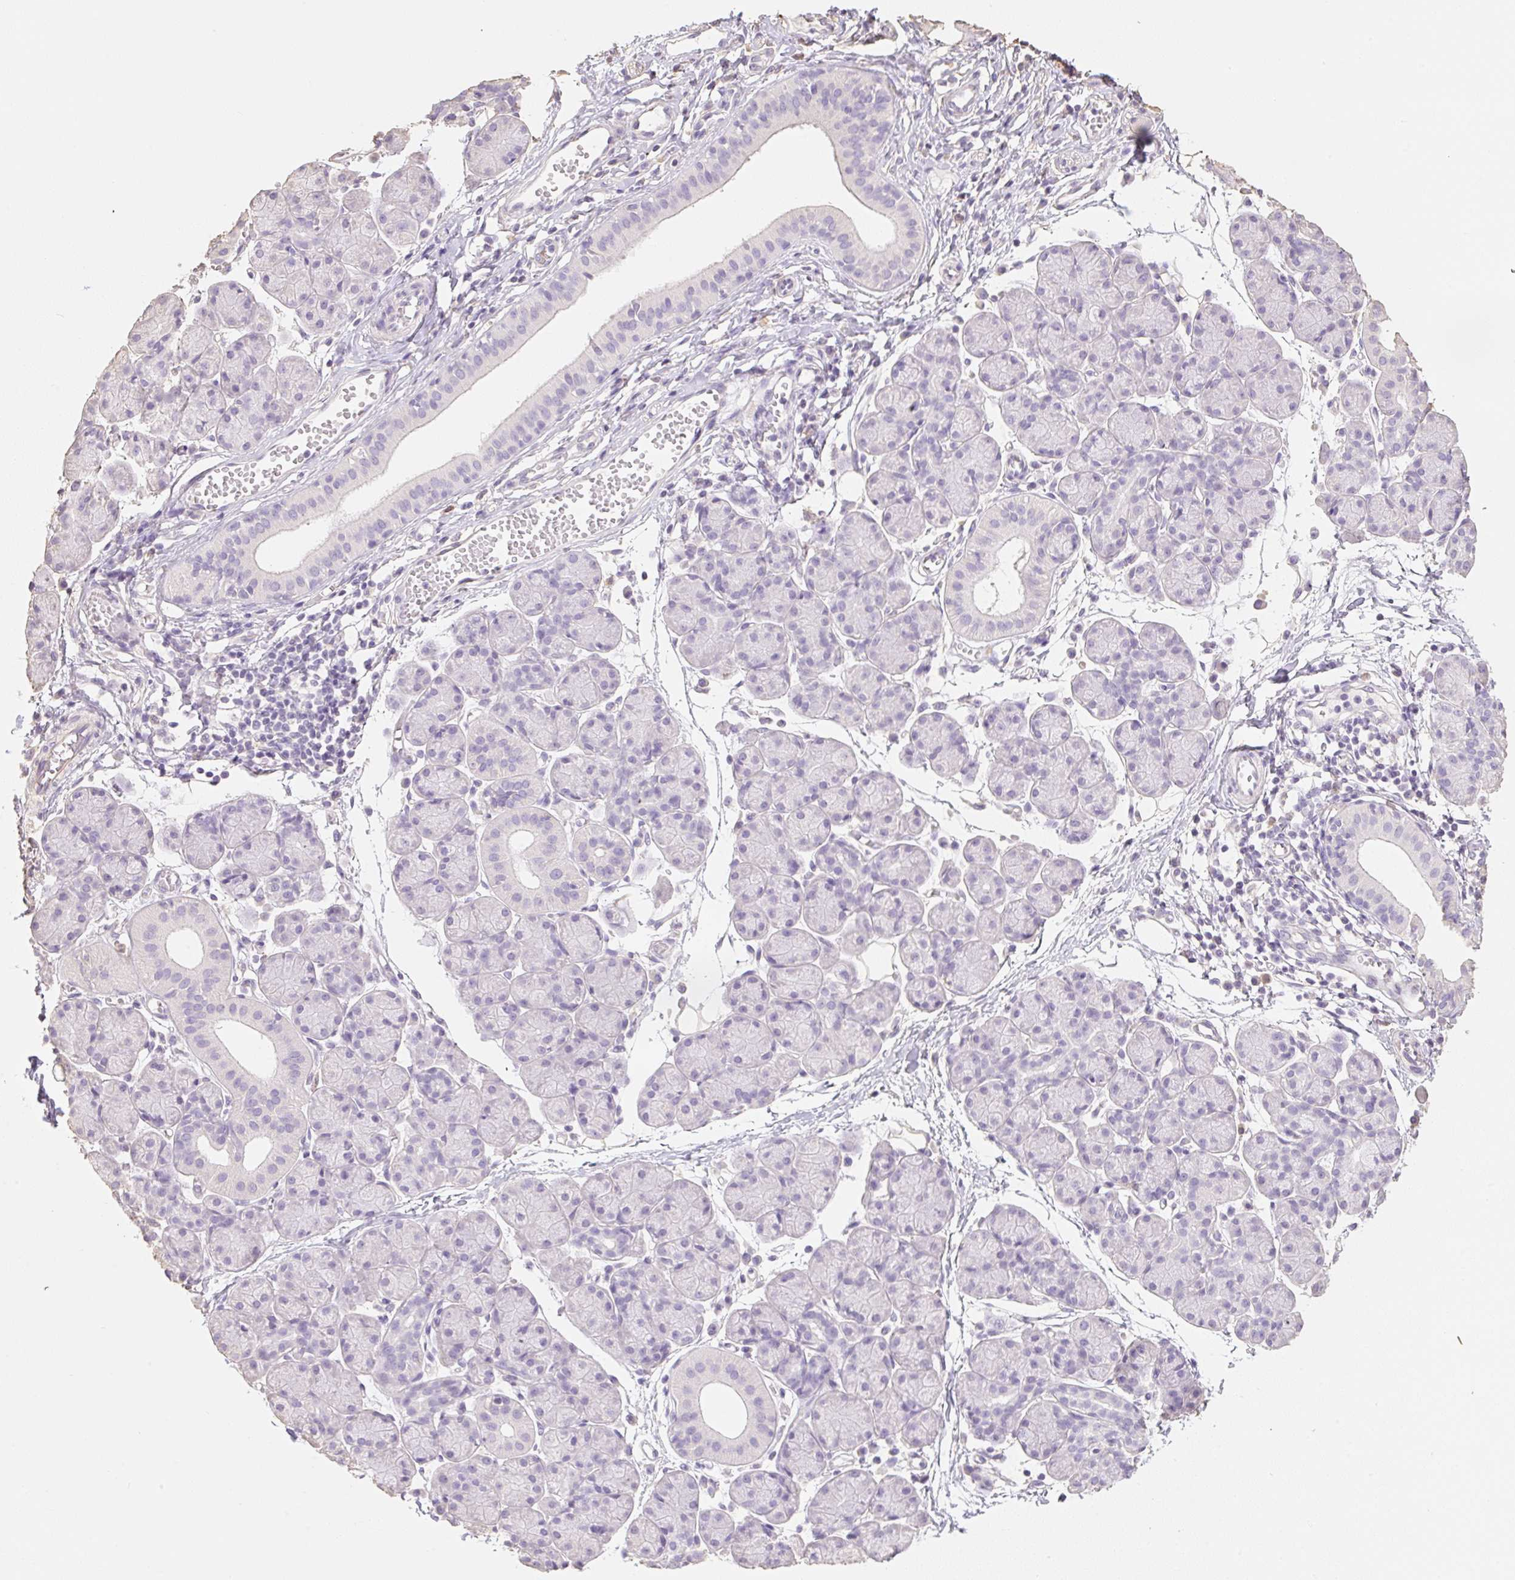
{"staining": {"intensity": "negative", "quantity": "none", "location": "none"}, "tissue": "salivary gland", "cell_type": "Glandular cells", "image_type": "normal", "snomed": [{"axis": "morphology", "description": "Normal tissue, NOS"}, {"axis": "morphology", "description": "Inflammation, NOS"}, {"axis": "topography", "description": "Lymph node"}, {"axis": "topography", "description": "Salivary gland"}], "caption": "Immunohistochemistry of benign salivary gland demonstrates no expression in glandular cells.", "gene": "MBOAT7", "patient": {"sex": "male", "age": 3}}